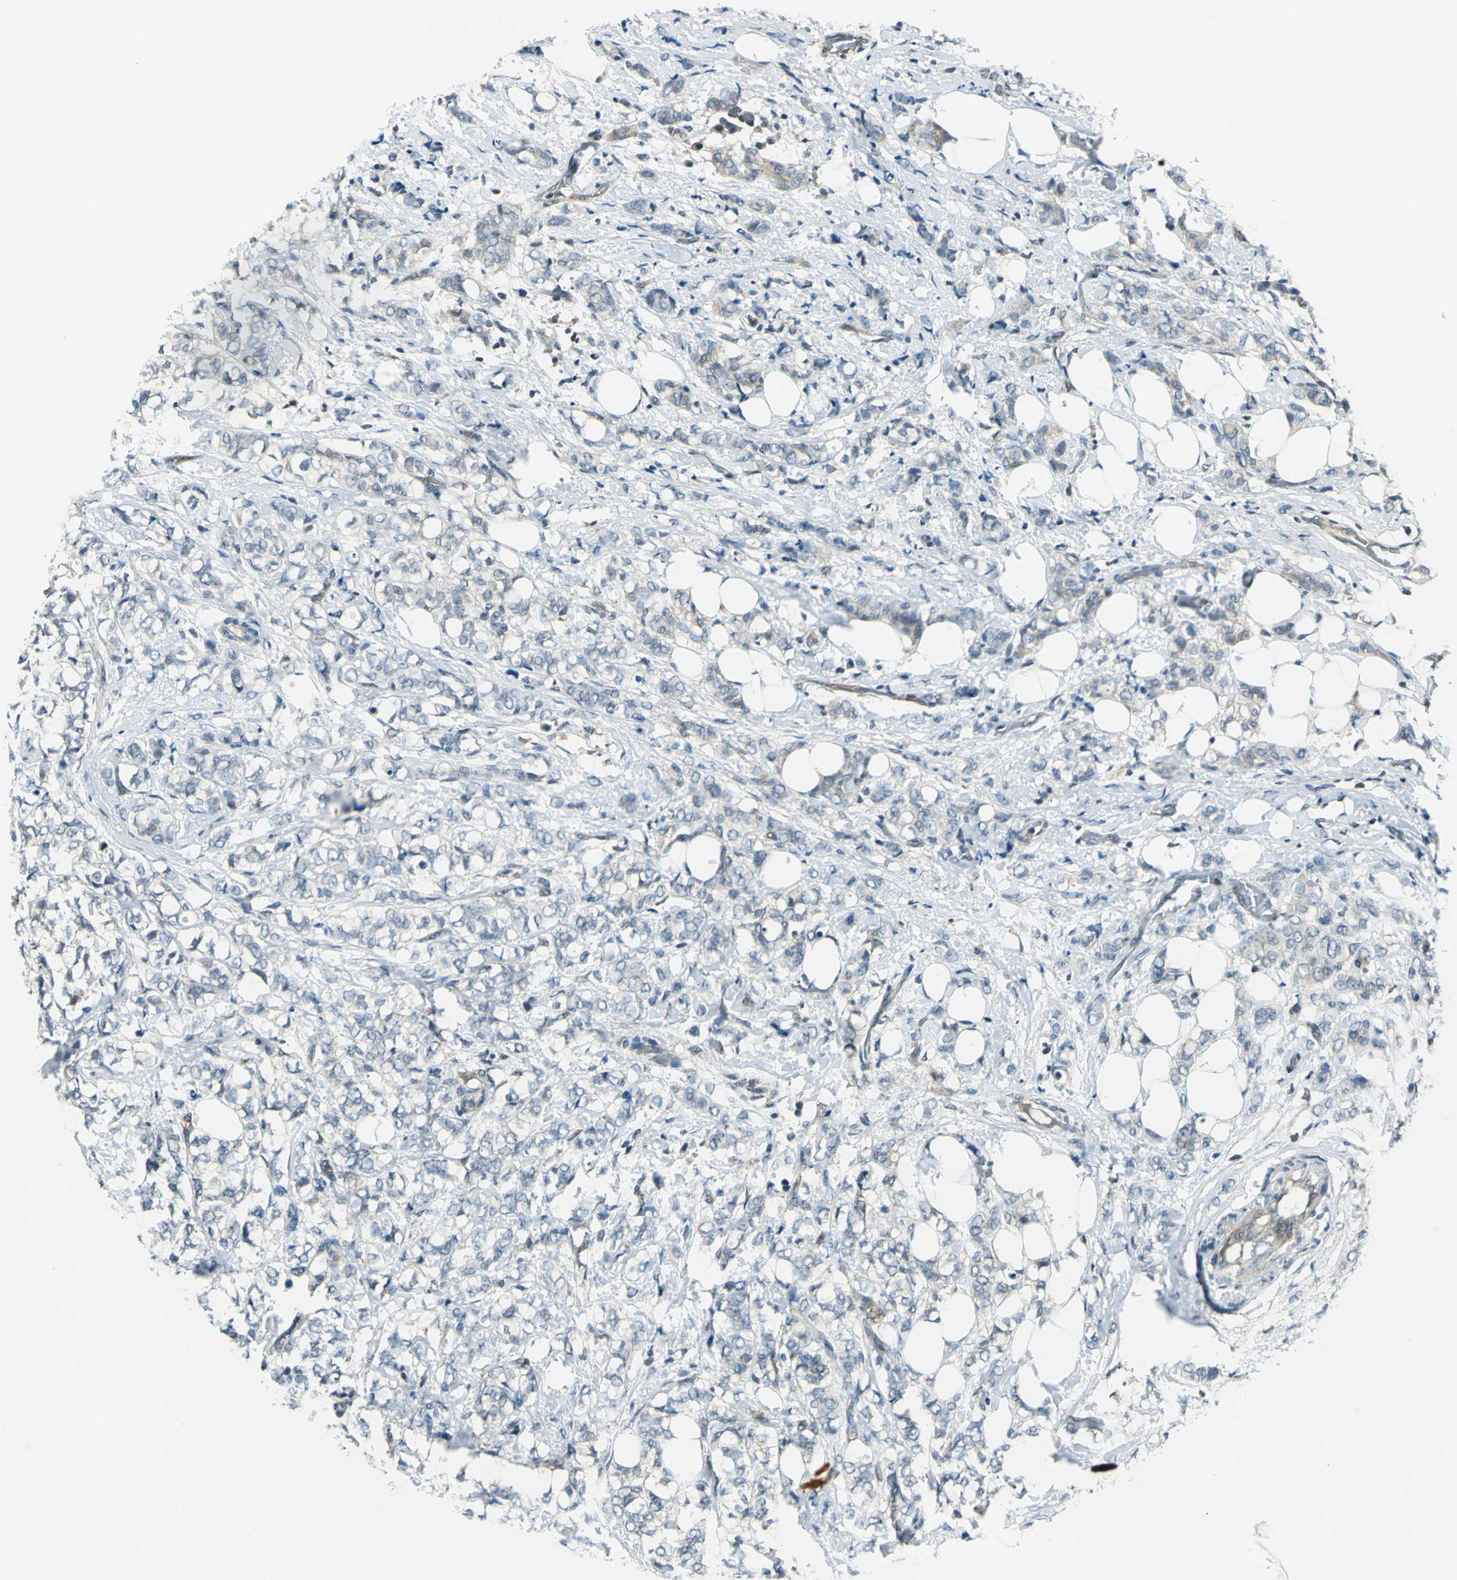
{"staining": {"intensity": "weak", "quantity": "<25%", "location": "cytoplasmic/membranous"}, "tissue": "breast cancer", "cell_type": "Tumor cells", "image_type": "cancer", "snomed": [{"axis": "morphology", "description": "Lobular carcinoma"}, {"axis": "topography", "description": "Breast"}], "caption": "An IHC histopathology image of breast lobular carcinoma is shown. There is no staining in tumor cells of breast lobular carcinoma.", "gene": "ARPC3", "patient": {"sex": "female", "age": 60}}